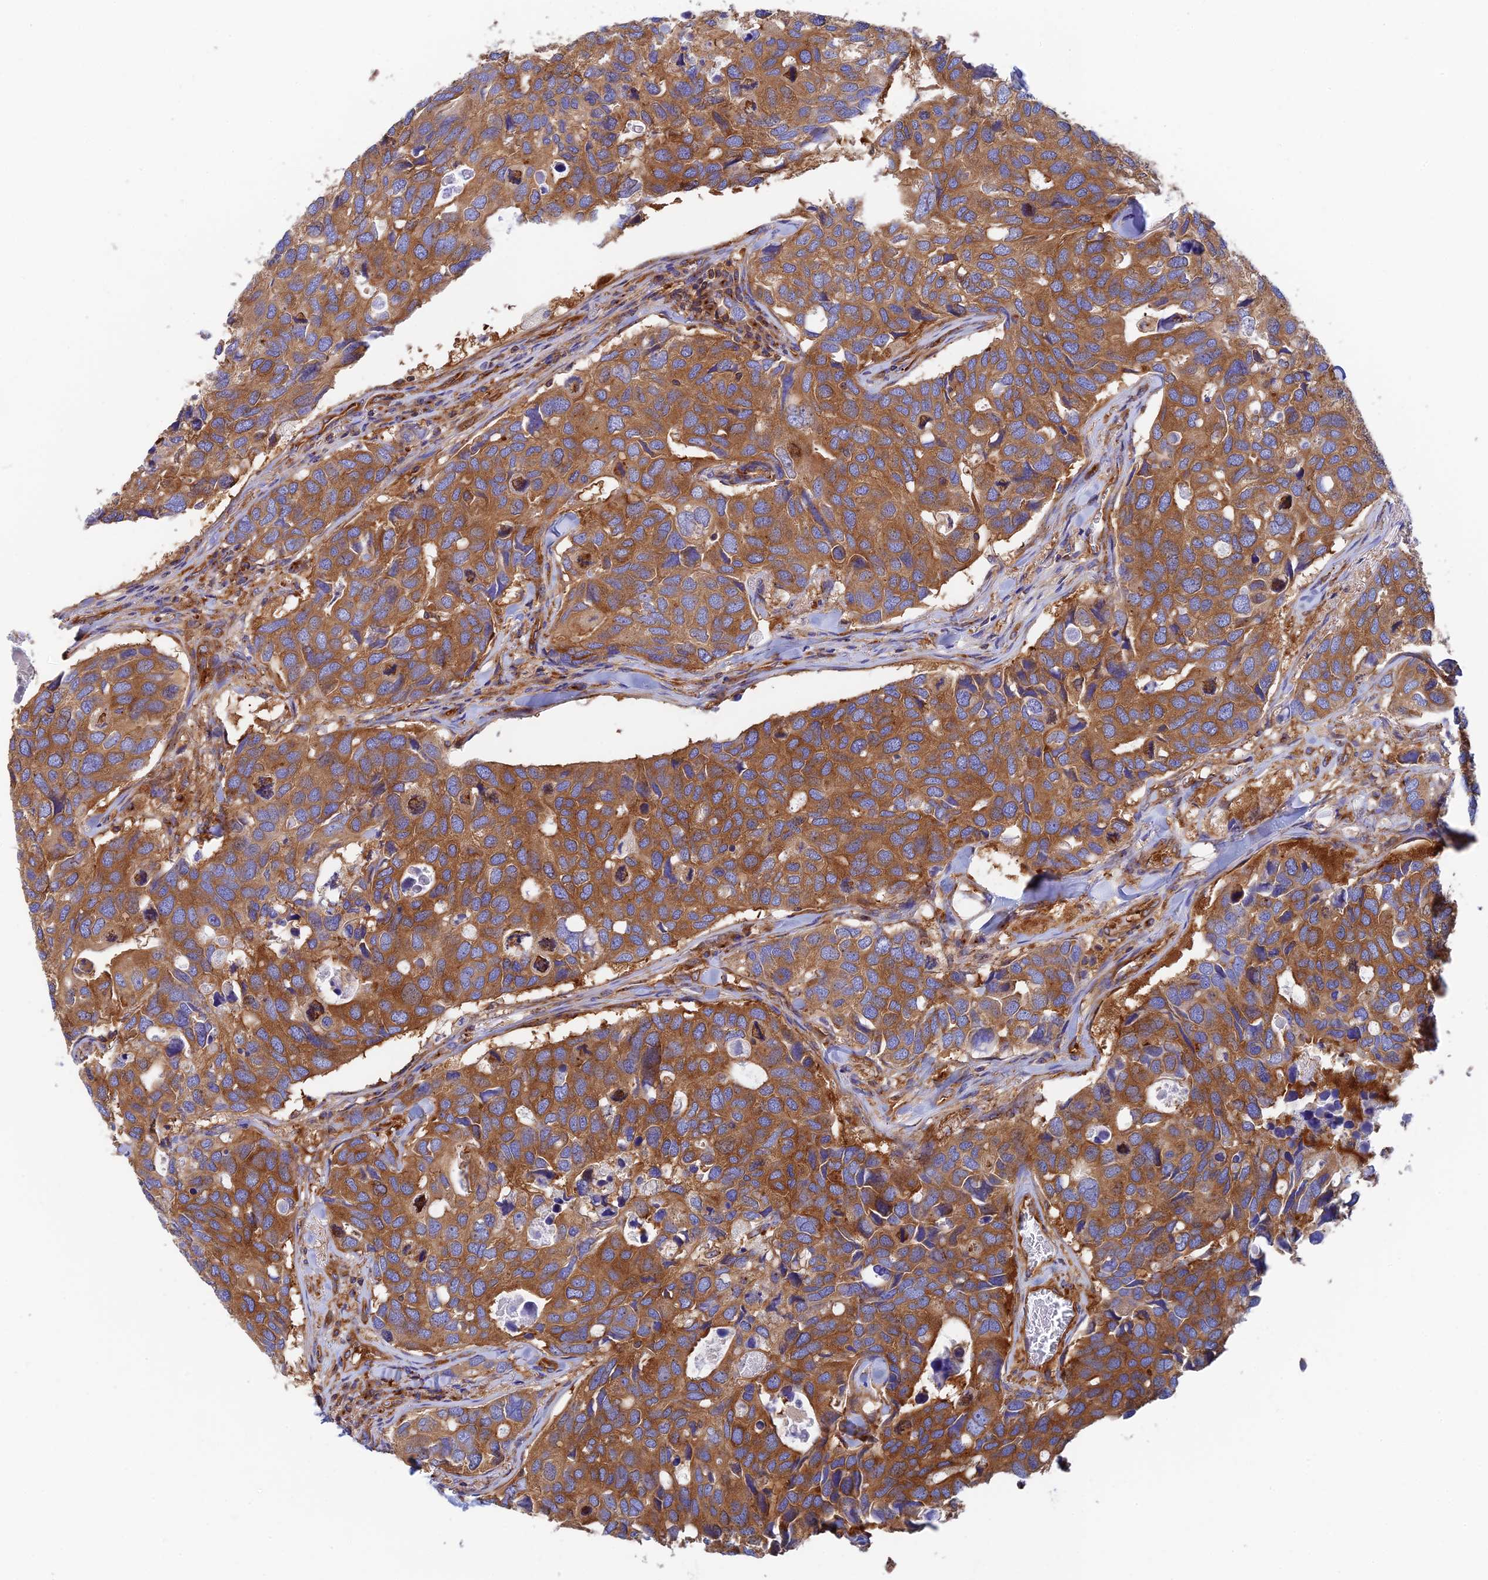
{"staining": {"intensity": "moderate", "quantity": ">75%", "location": "cytoplasmic/membranous"}, "tissue": "breast cancer", "cell_type": "Tumor cells", "image_type": "cancer", "snomed": [{"axis": "morphology", "description": "Duct carcinoma"}, {"axis": "topography", "description": "Breast"}], "caption": "Breast cancer (intraductal carcinoma) tissue shows moderate cytoplasmic/membranous positivity in about >75% of tumor cells", "gene": "DCTN2", "patient": {"sex": "female", "age": 83}}